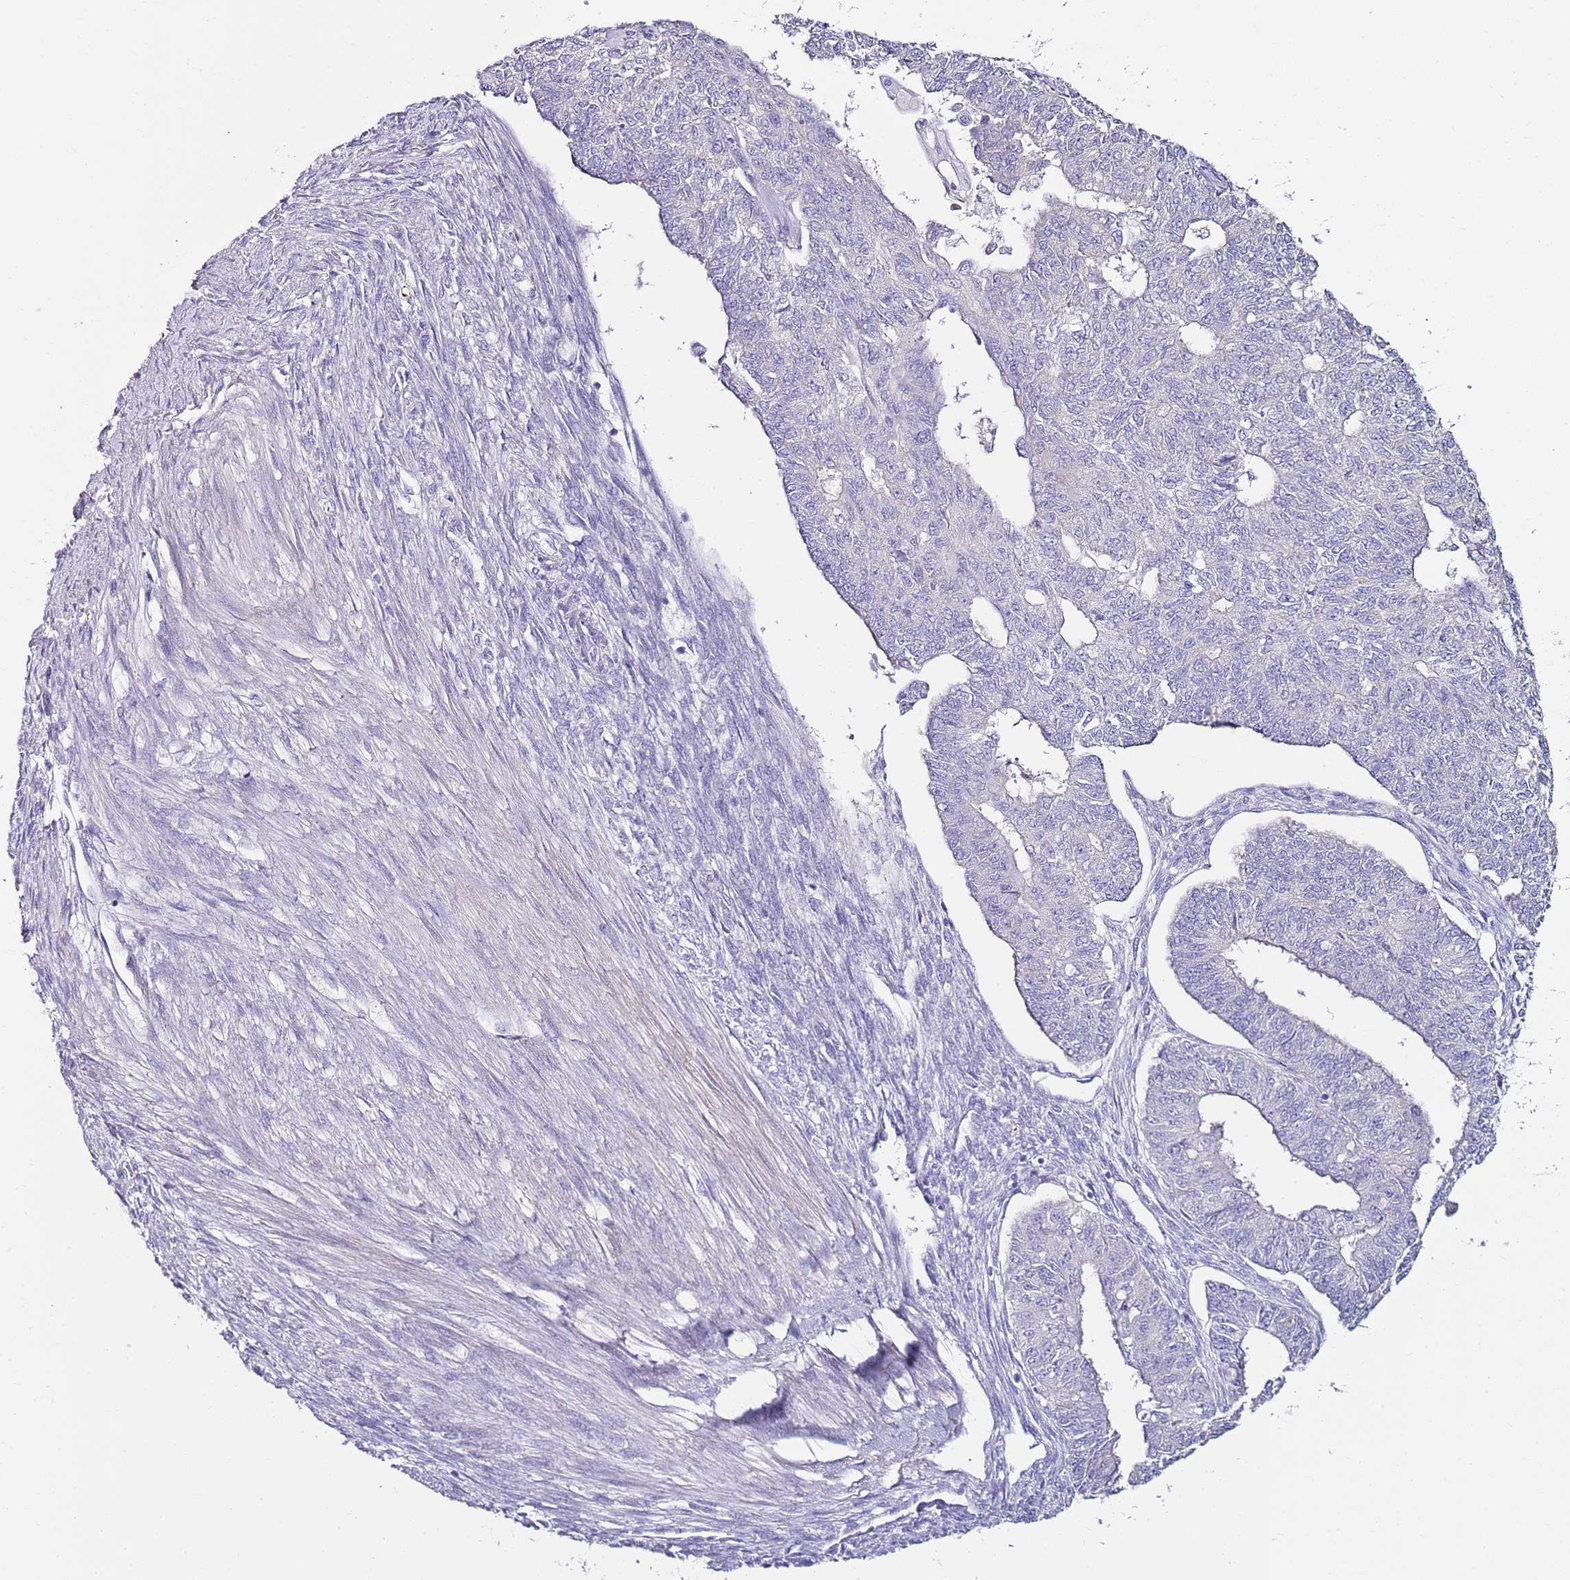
{"staining": {"intensity": "negative", "quantity": "none", "location": "none"}, "tissue": "endometrial cancer", "cell_type": "Tumor cells", "image_type": "cancer", "snomed": [{"axis": "morphology", "description": "Adenocarcinoma, NOS"}, {"axis": "topography", "description": "Endometrium"}], "caption": "The immunohistochemistry (IHC) image has no significant positivity in tumor cells of adenocarcinoma (endometrial) tissue.", "gene": "MYBPC3", "patient": {"sex": "female", "age": 32}}